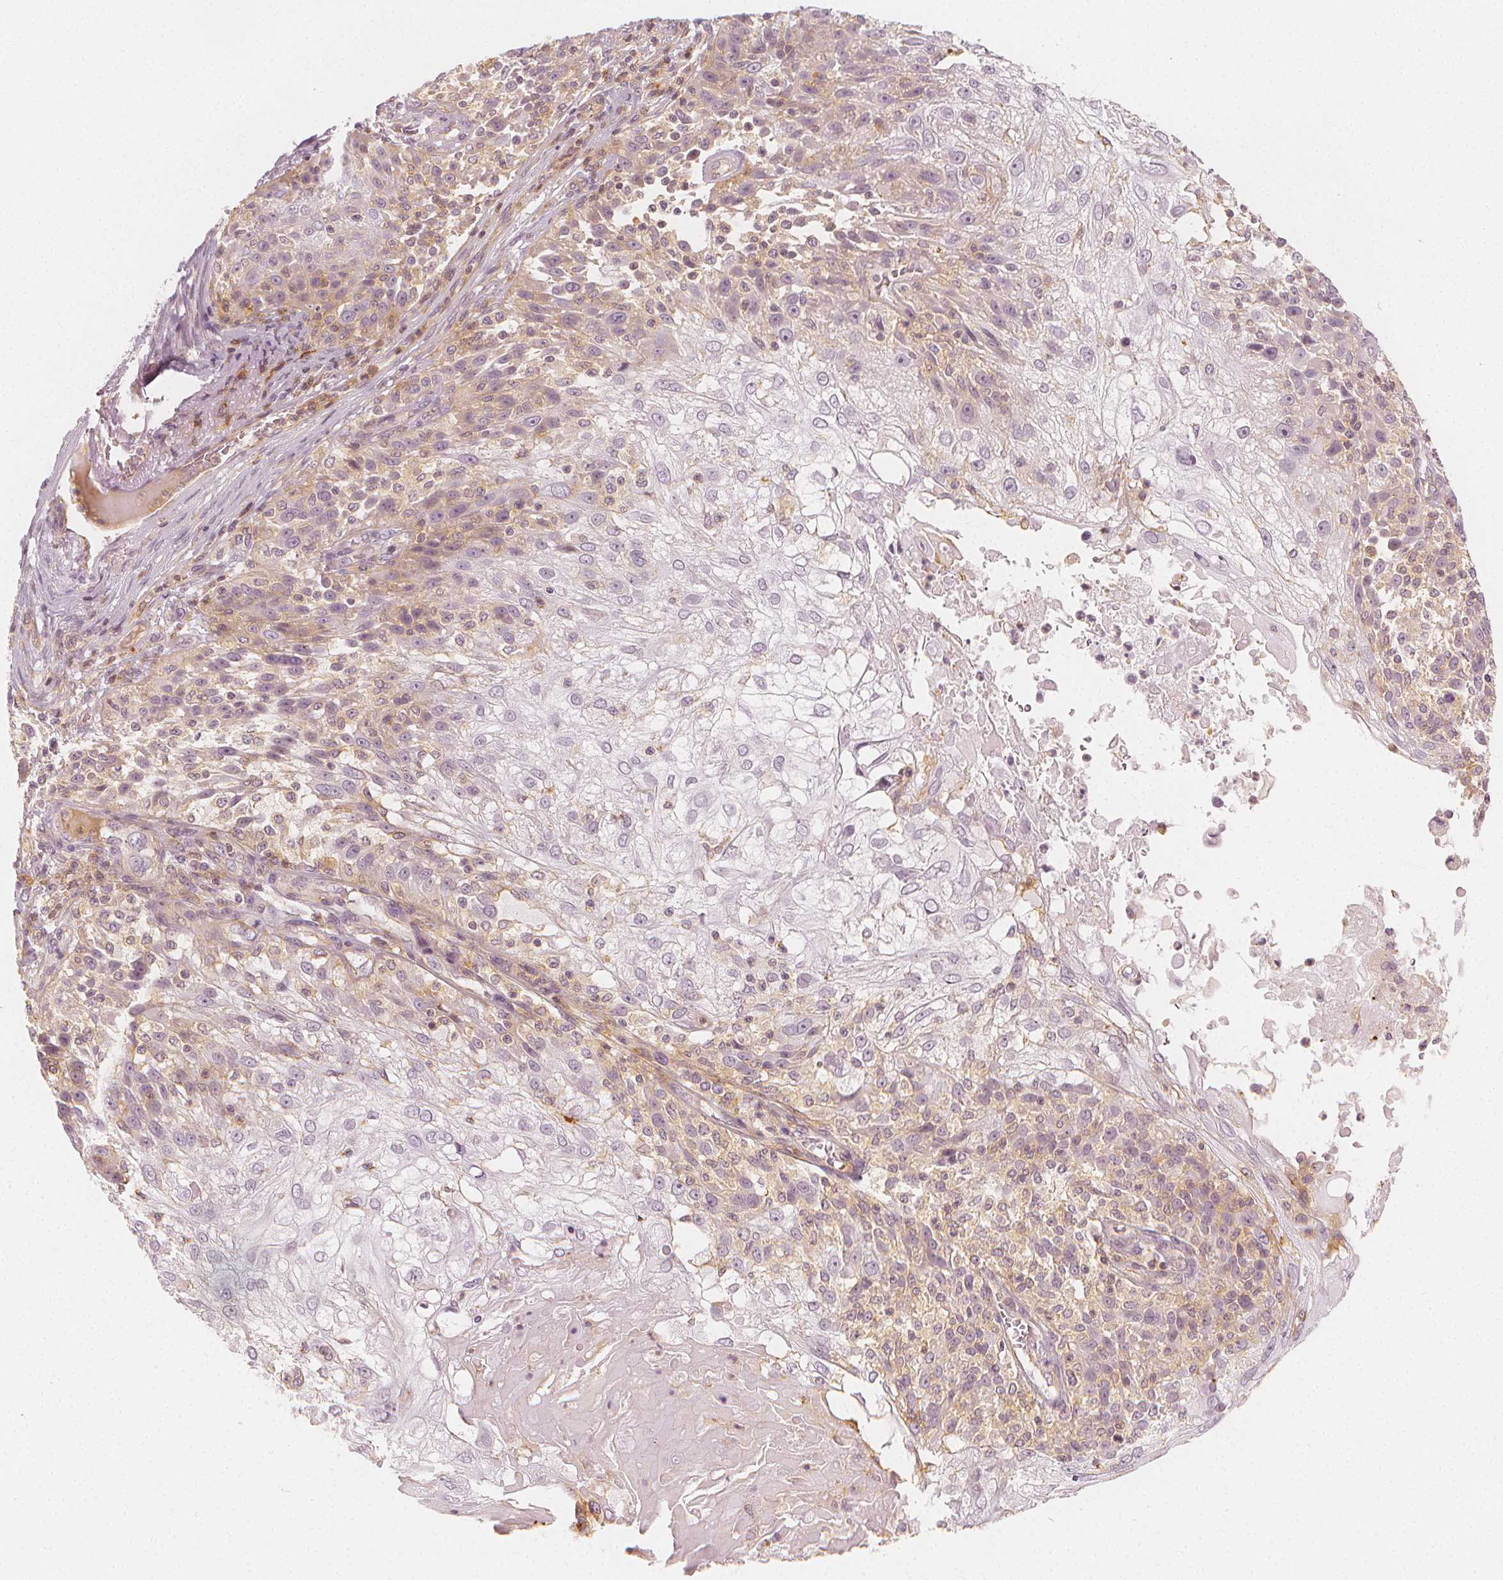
{"staining": {"intensity": "weak", "quantity": "<25%", "location": "cytoplasmic/membranous"}, "tissue": "skin cancer", "cell_type": "Tumor cells", "image_type": "cancer", "snomed": [{"axis": "morphology", "description": "Normal tissue, NOS"}, {"axis": "morphology", "description": "Squamous cell carcinoma, NOS"}, {"axis": "topography", "description": "Skin"}], "caption": "Tumor cells are negative for protein expression in human skin cancer. (Stains: DAB (3,3'-diaminobenzidine) immunohistochemistry with hematoxylin counter stain, Microscopy: brightfield microscopy at high magnification).", "gene": "ARHGAP26", "patient": {"sex": "female", "age": 83}}